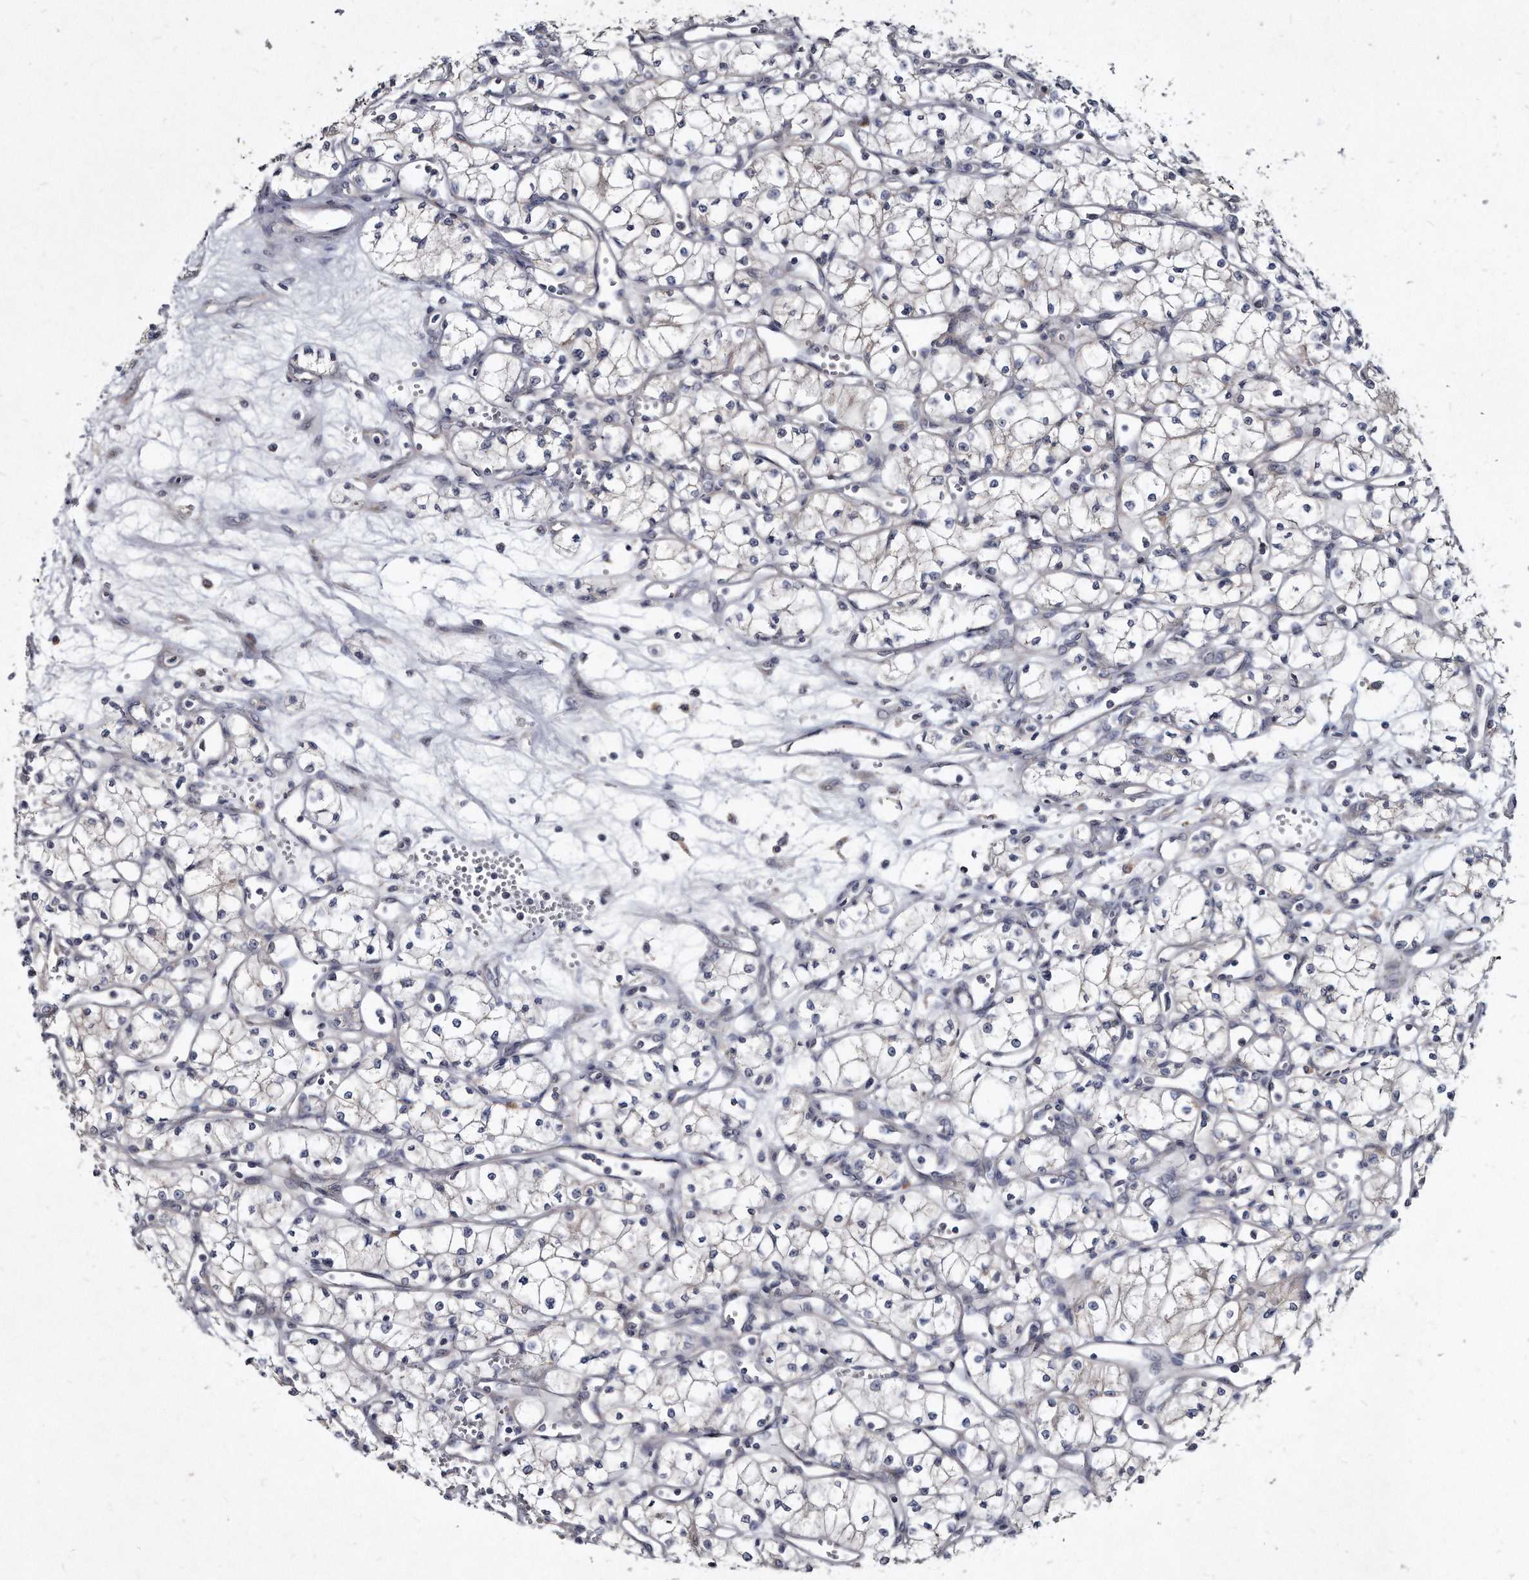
{"staining": {"intensity": "negative", "quantity": "none", "location": "none"}, "tissue": "renal cancer", "cell_type": "Tumor cells", "image_type": "cancer", "snomed": [{"axis": "morphology", "description": "Adenocarcinoma, NOS"}, {"axis": "topography", "description": "Kidney"}], "caption": "Human renal adenocarcinoma stained for a protein using immunohistochemistry (IHC) shows no positivity in tumor cells.", "gene": "KLHDC3", "patient": {"sex": "male", "age": 59}}